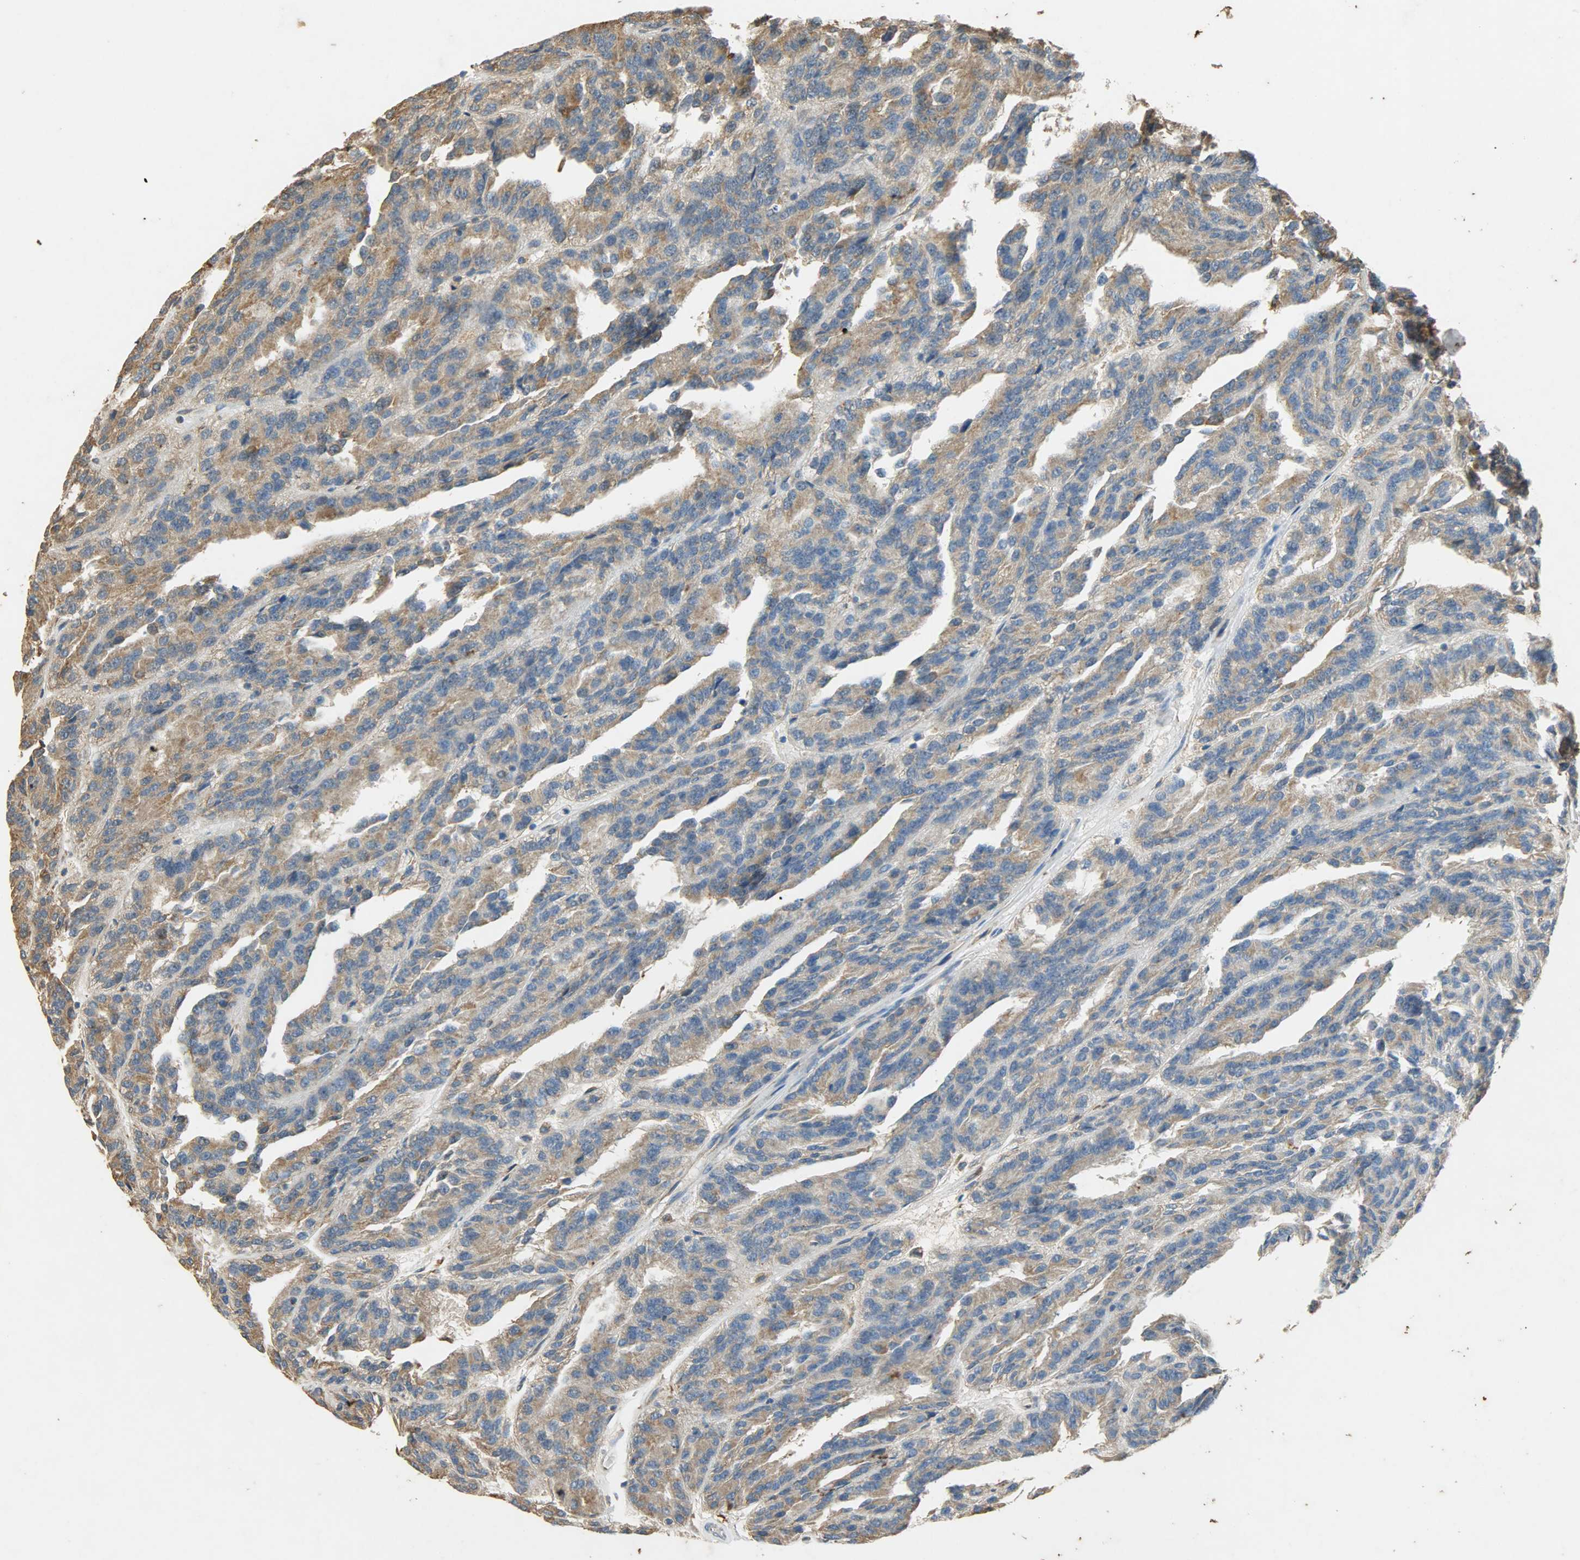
{"staining": {"intensity": "moderate", "quantity": ">75%", "location": "cytoplasmic/membranous"}, "tissue": "renal cancer", "cell_type": "Tumor cells", "image_type": "cancer", "snomed": [{"axis": "morphology", "description": "Adenocarcinoma, NOS"}, {"axis": "topography", "description": "Kidney"}], "caption": "Protein staining of renal cancer (adenocarcinoma) tissue reveals moderate cytoplasmic/membranous expression in approximately >75% of tumor cells. The protein of interest is shown in brown color, while the nuclei are stained blue.", "gene": "HSPA5", "patient": {"sex": "male", "age": 46}}